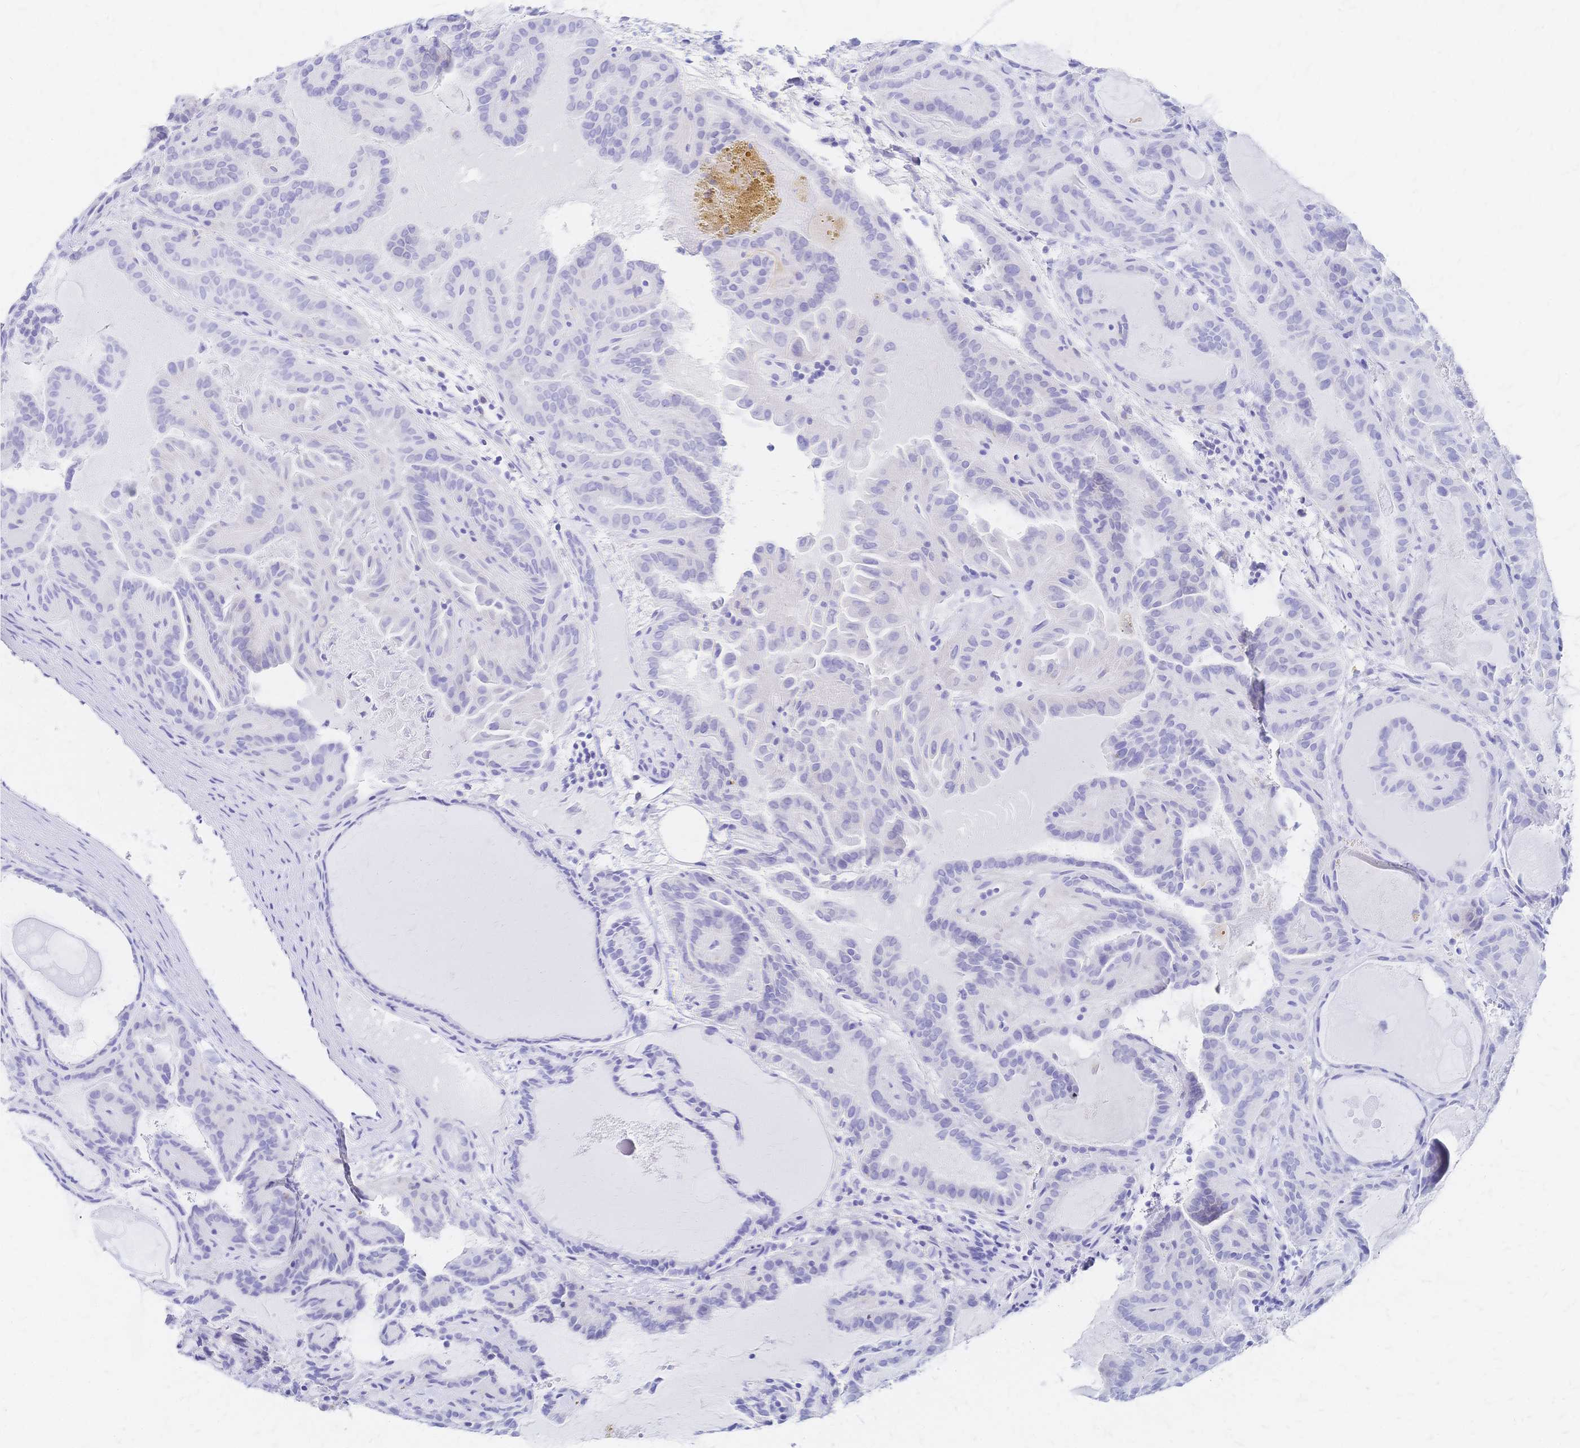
{"staining": {"intensity": "negative", "quantity": "none", "location": "none"}, "tissue": "thyroid cancer", "cell_type": "Tumor cells", "image_type": "cancer", "snomed": [{"axis": "morphology", "description": "Papillary adenocarcinoma, NOS"}, {"axis": "topography", "description": "Thyroid gland"}], "caption": "Tumor cells show no significant protein staining in thyroid cancer.", "gene": "SLC5A1", "patient": {"sex": "female", "age": 46}}